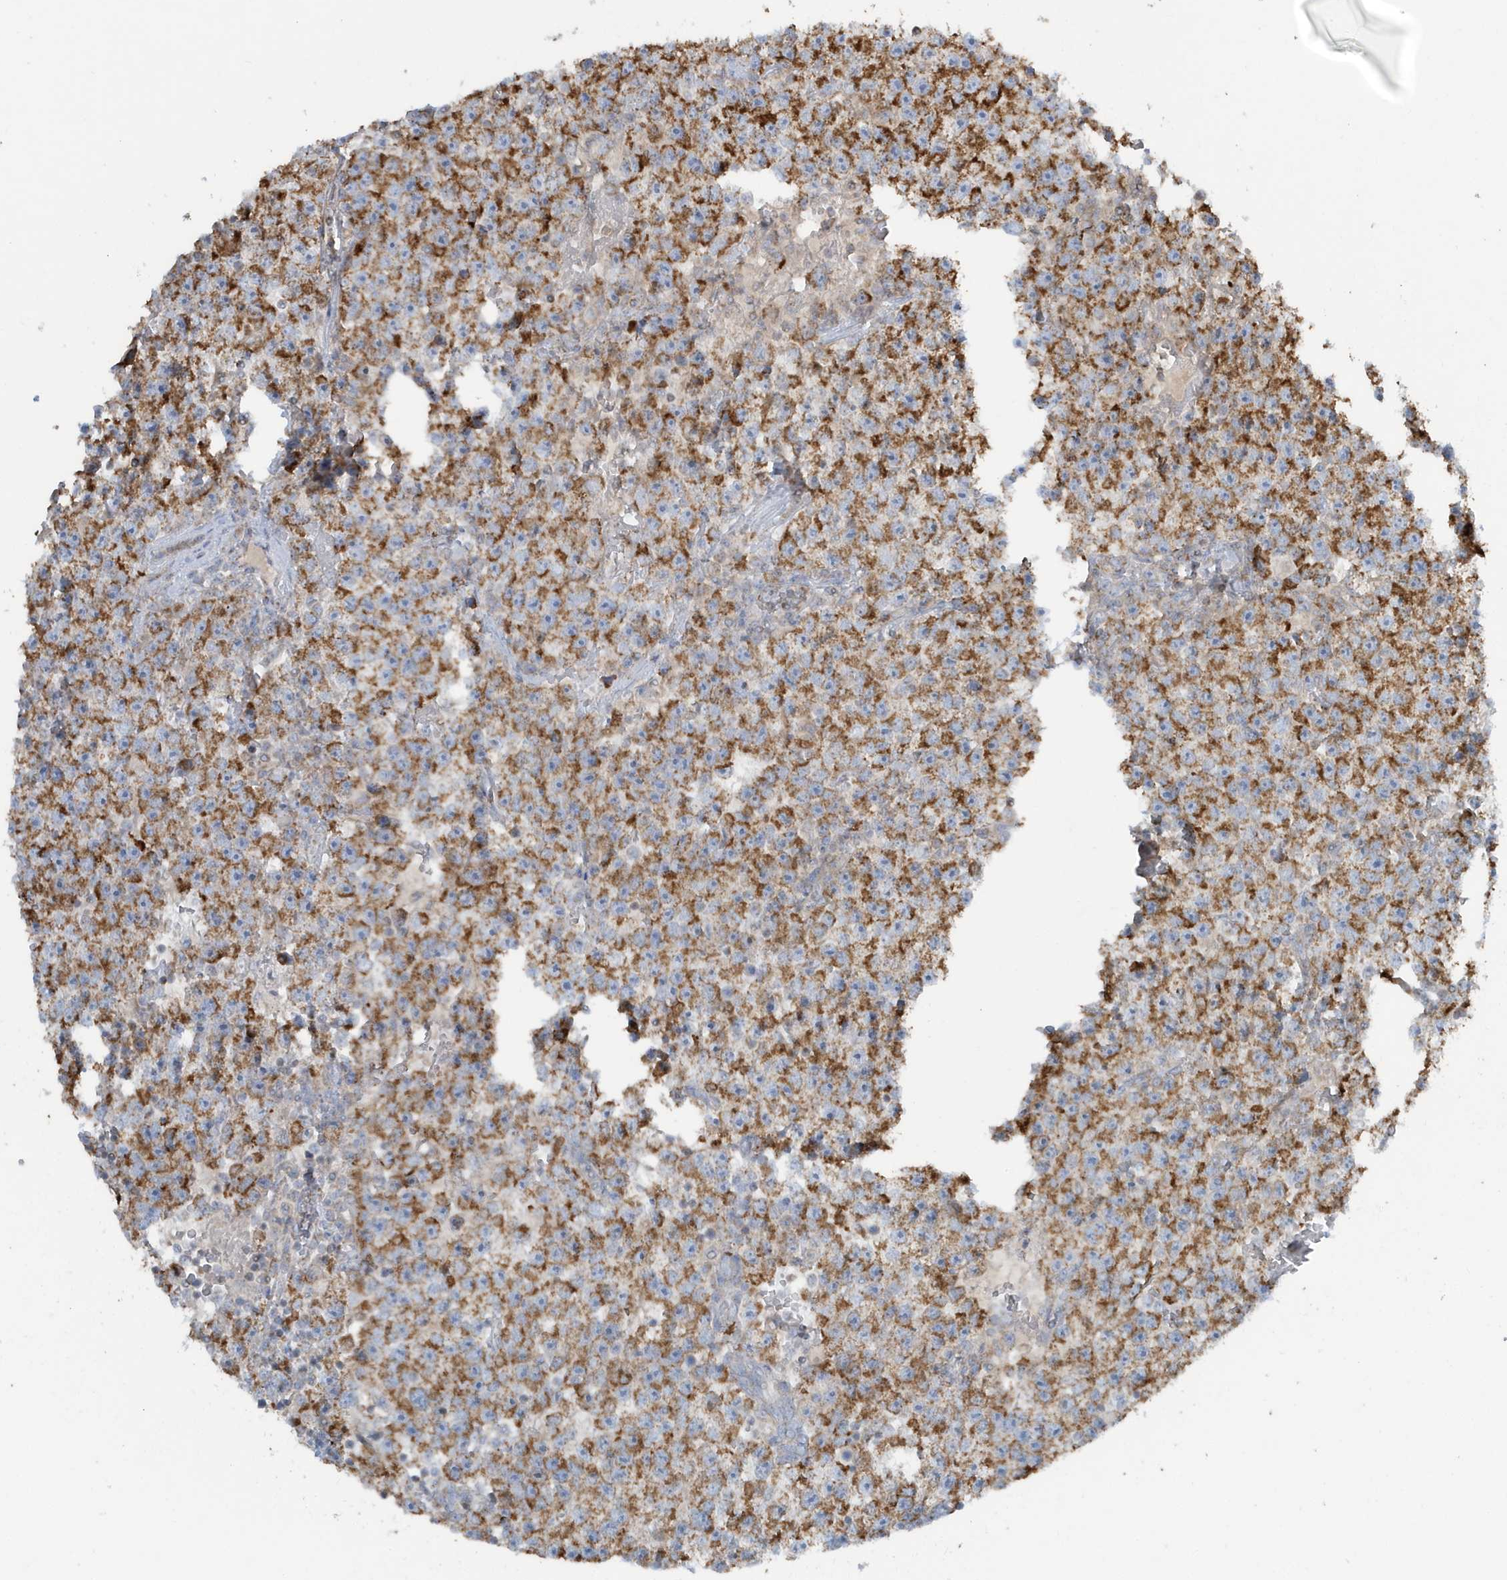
{"staining": {"intensity": "strong", "quantity": ">75%", "location": "cytoplasmic/membranous"}, "tissue": "testis cancer", "cell_type": "Tumor cells", "image_type": "cancer", "snomed": [{"axis": "morphology", "description": "Seminoma, NOS"}, {"axis": "topography", "description": "Testis"}], "caption": "Immunohistochemical staining of human testis cancer displays strong cytoplasmic/membranous protein staining in approximately >75% of tumor cells.", "gene": "RAB11FIP3", "patient": {"sex": "male", "age": 22}}